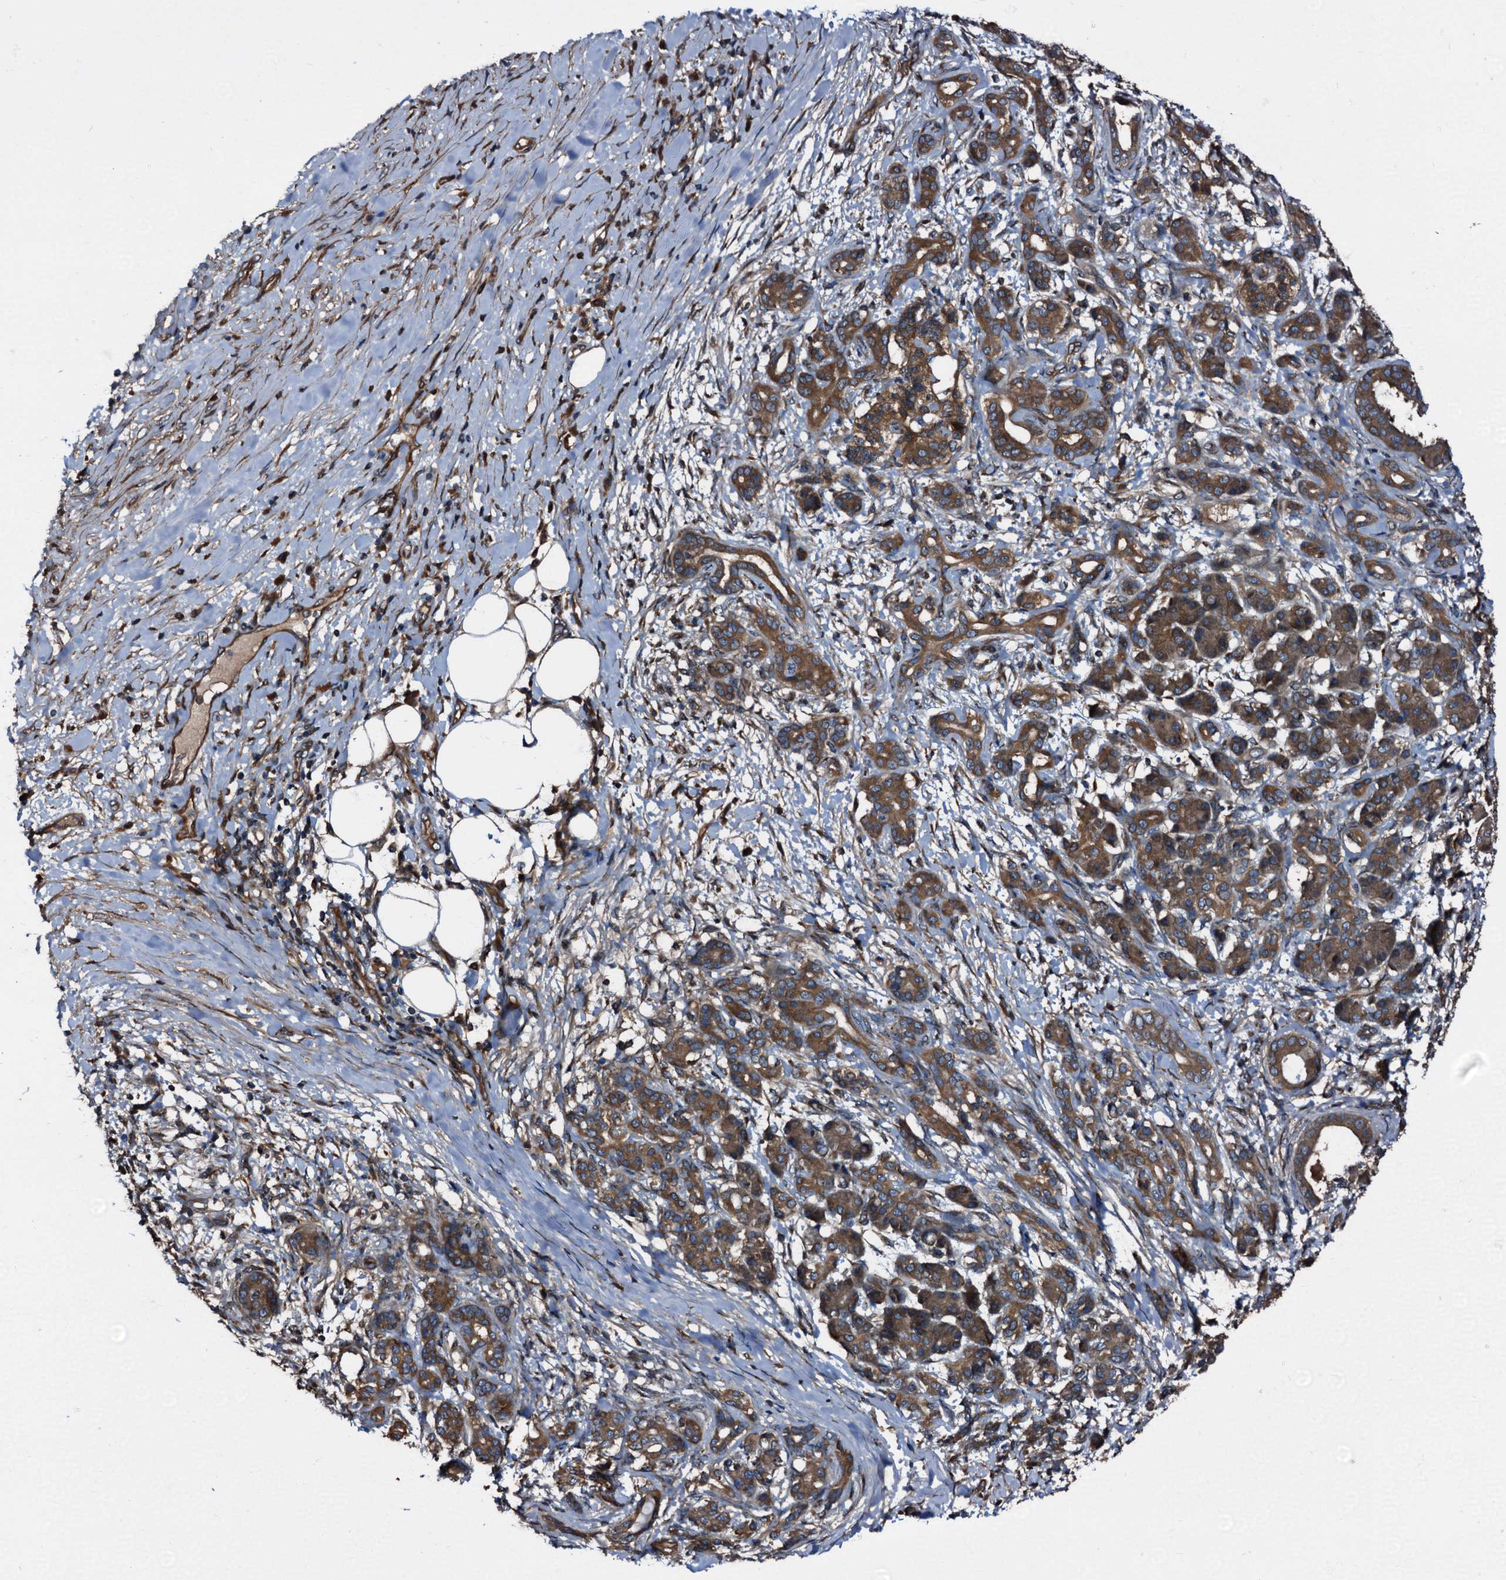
{"staining": {"intensity": "strong", "quantity": ">75%", "location": "cytoplasmic/membranous"}, "tissue": "pancreatic cancer", "cell_type": "Tumor cells", "image_type": "cancer", "snomed": [{"axis": "morphology", "description": "Adenocarcinoma, NOS"}, {"axis": "topography", "description": "Pancreas"}], "caption": "Pancreatic adenocarcinoma tissue demonstrates strong cytoplasmic/membranous staining in approximately >75% of tumor cells The protein of interest is shown in brown color, while the nuclei are stained blue.", "gene": "PEX5", "patient": {"sex": "female", "age": 55}}